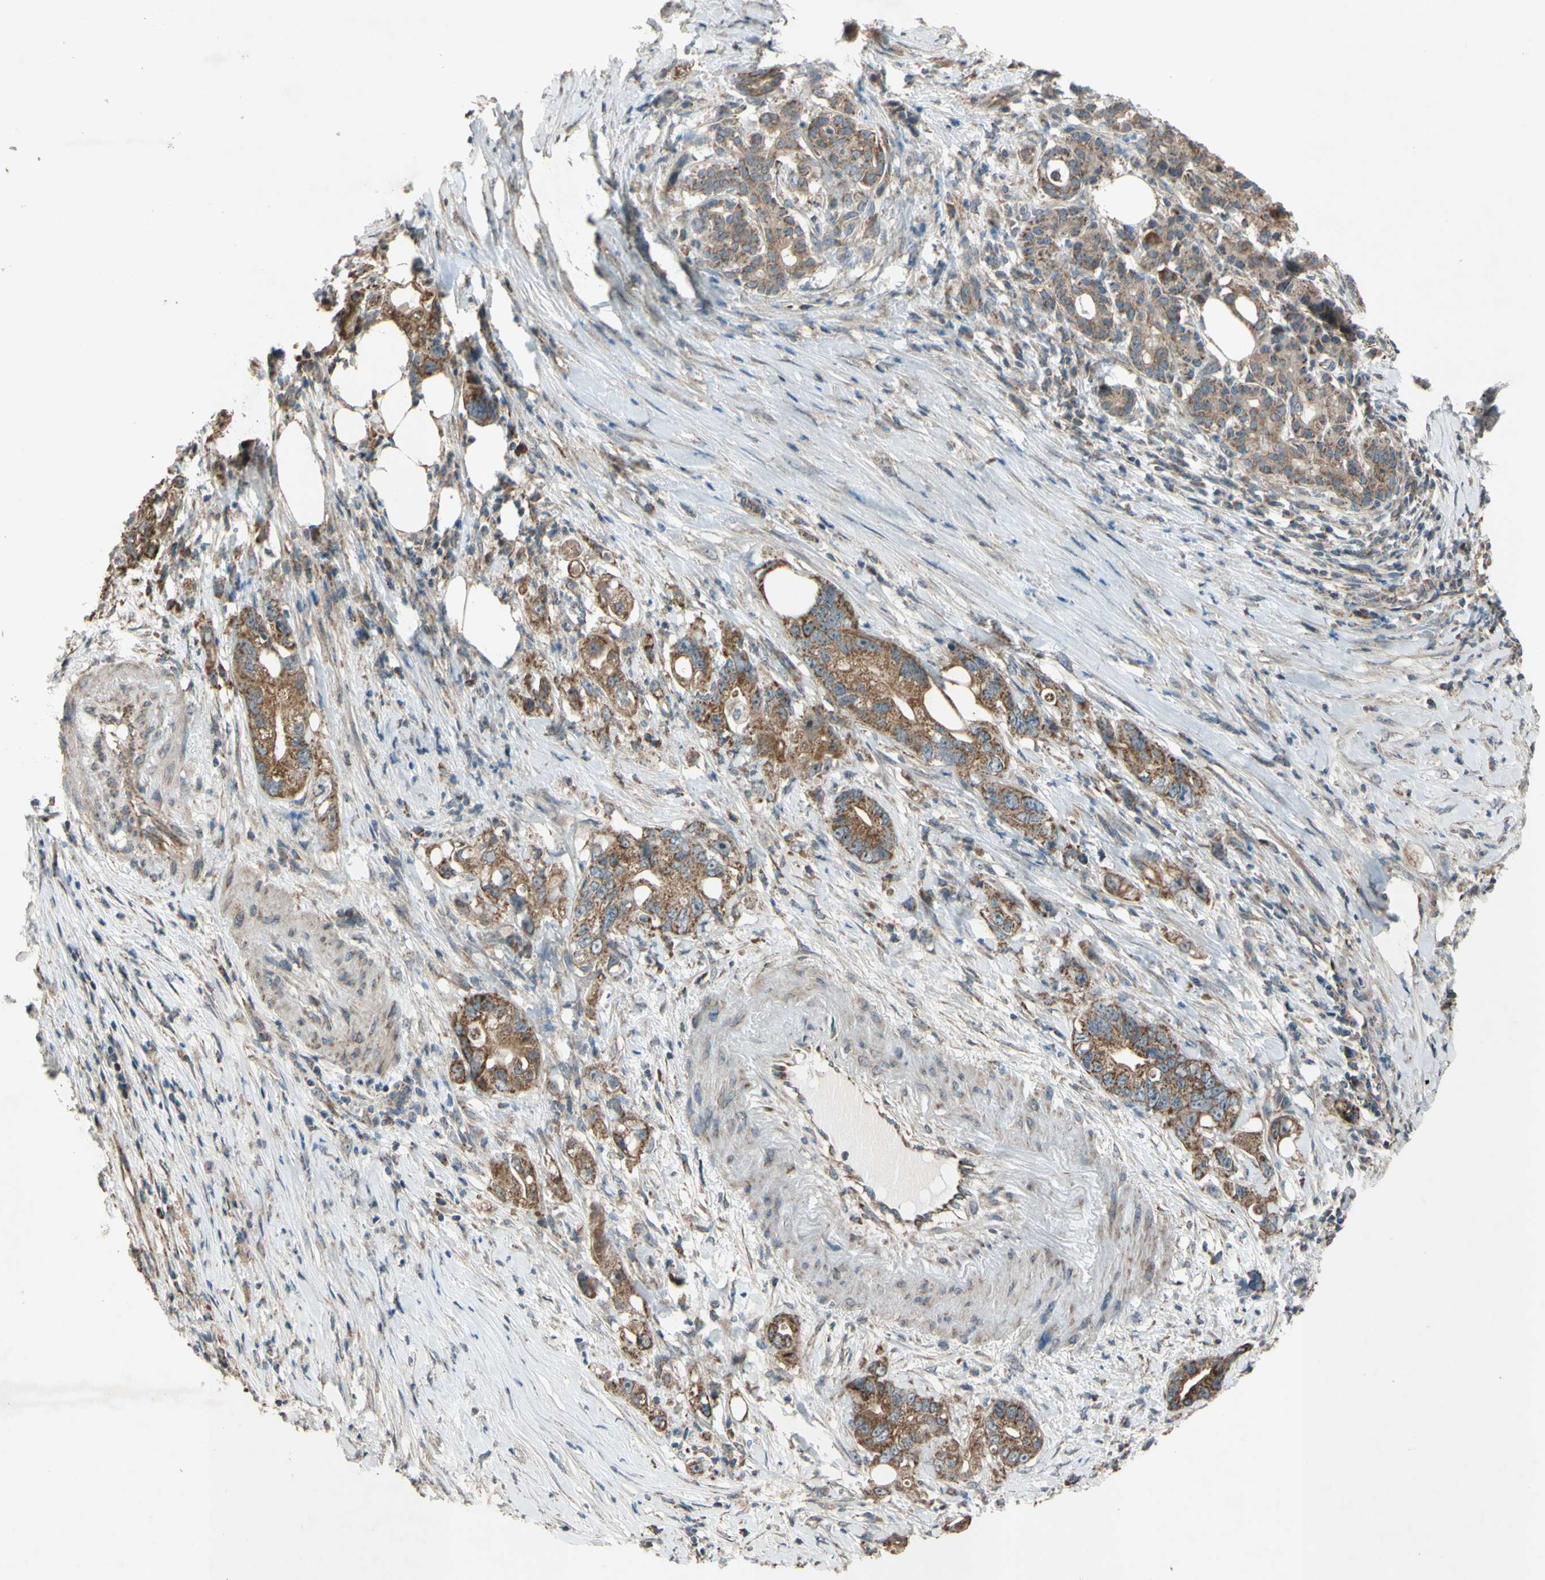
{"staining": {"intensity": "moderate", "quantity": ">75%", "location": "cytoplasmic/membranous"}, "tissue": "pancreatic cancer", "cell_type": "Tumor cells", "image_type": "cancer", "snomed": [{"axis": "morphology", "description": "Normal tissue, NOS"}, {"axis": "topography", "description": "Pancreas"}], "caption": "Protein staining of pancreatic cancer tissue reveals moderate cytoplasmic/membranous expression in about >75% of tumor cells.", "gene": "ACOT8", "patient": {"sex": "male", "age": 42}}